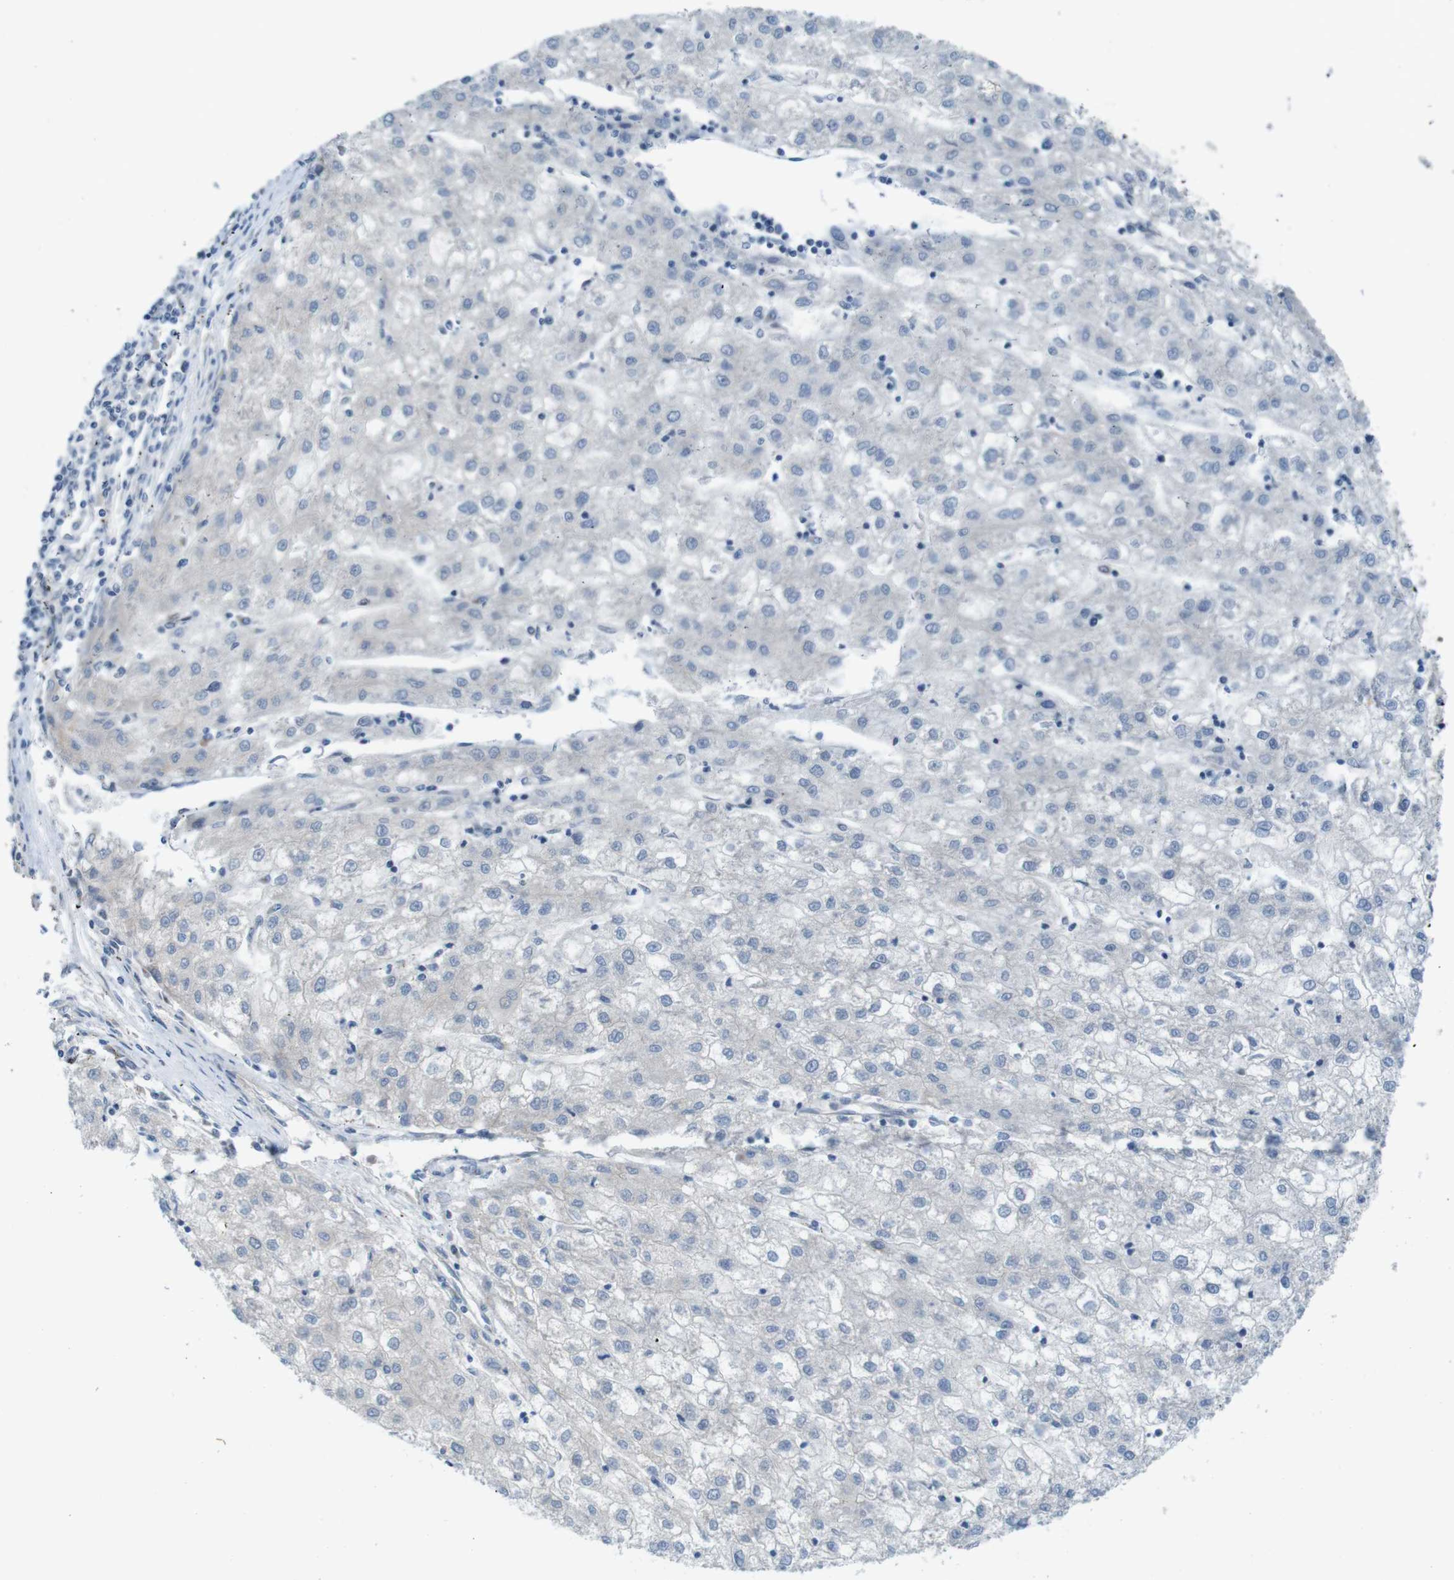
{"staining": {"intensity": "negative", "quantity": "none", "location": "none"}, "tissue": "liver cancer", "cell_type": "Tumor cells", "image_type": "cancer", "snomed": [{"axis": "morphology", "description": "Carcinoma, Hepatocellular, NOS"}, {"axis": "topography", "description": "Liver"}], "caption": "This is an immunohistochemistry (IHC) photomicrograph of liver cancer (hepatocellular carcinoma). There is no staining in tumor cells.", "gene": "SKI", "patient": {"sex": "male", "age": 72}}